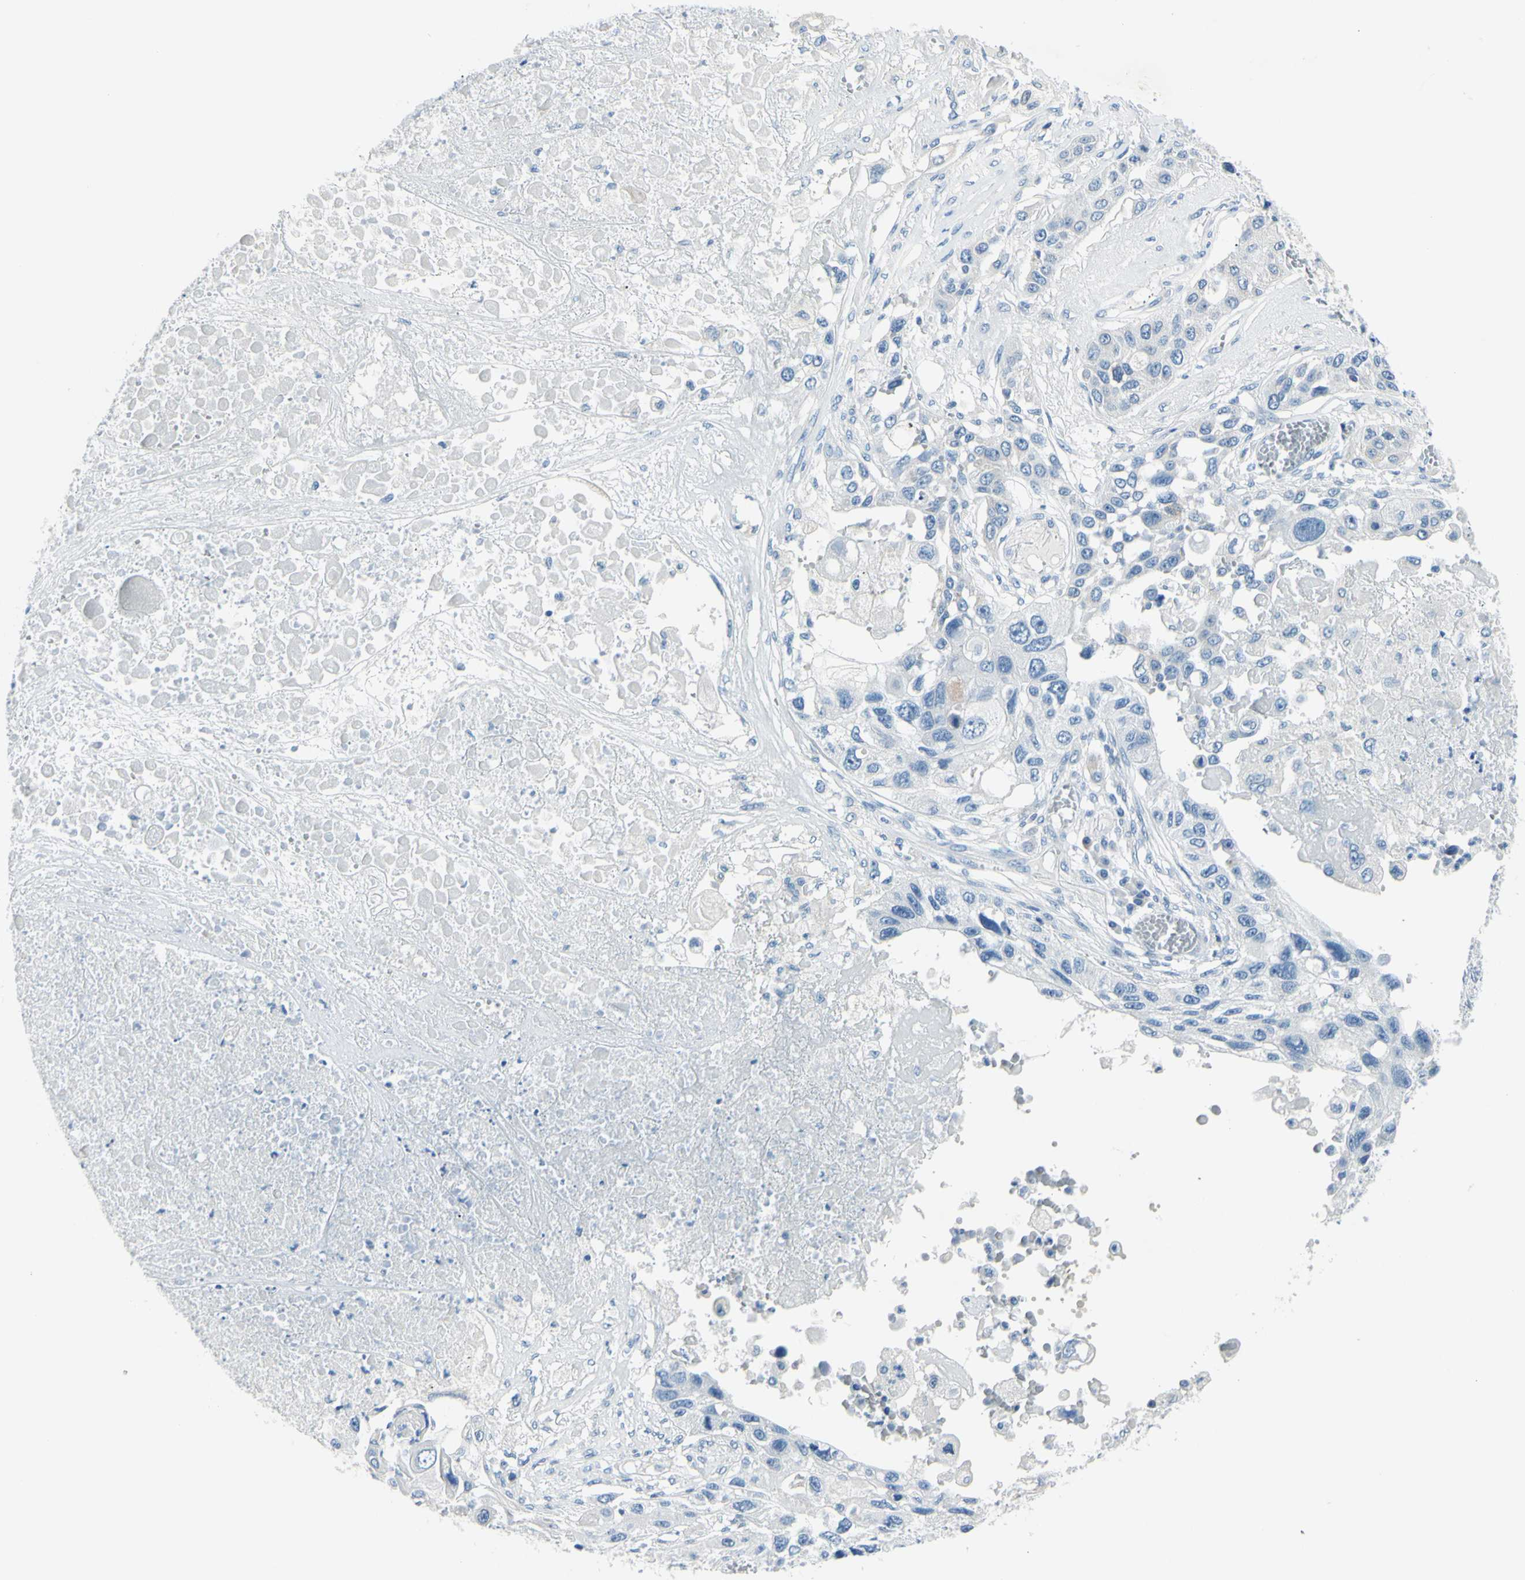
{"staining": {"intensity": "negative", "quantity": "none", "location": "none"}, "tissue": "lung cancer", "cell_type": "Tumor cells", "image_type": "cancer", "snomed": [{"axis": "morphology", "description": "Squamous cell carcinoma, NOS"}, {"axis": "topography", "description": "Lung"}], "caption": "DAB immunohistochemical staining of squamous cell carcinoma (lung) displays no significant staining in tumor cells.", "gene": "CDH15", "patient": {"sex": "male", "age": 71}}